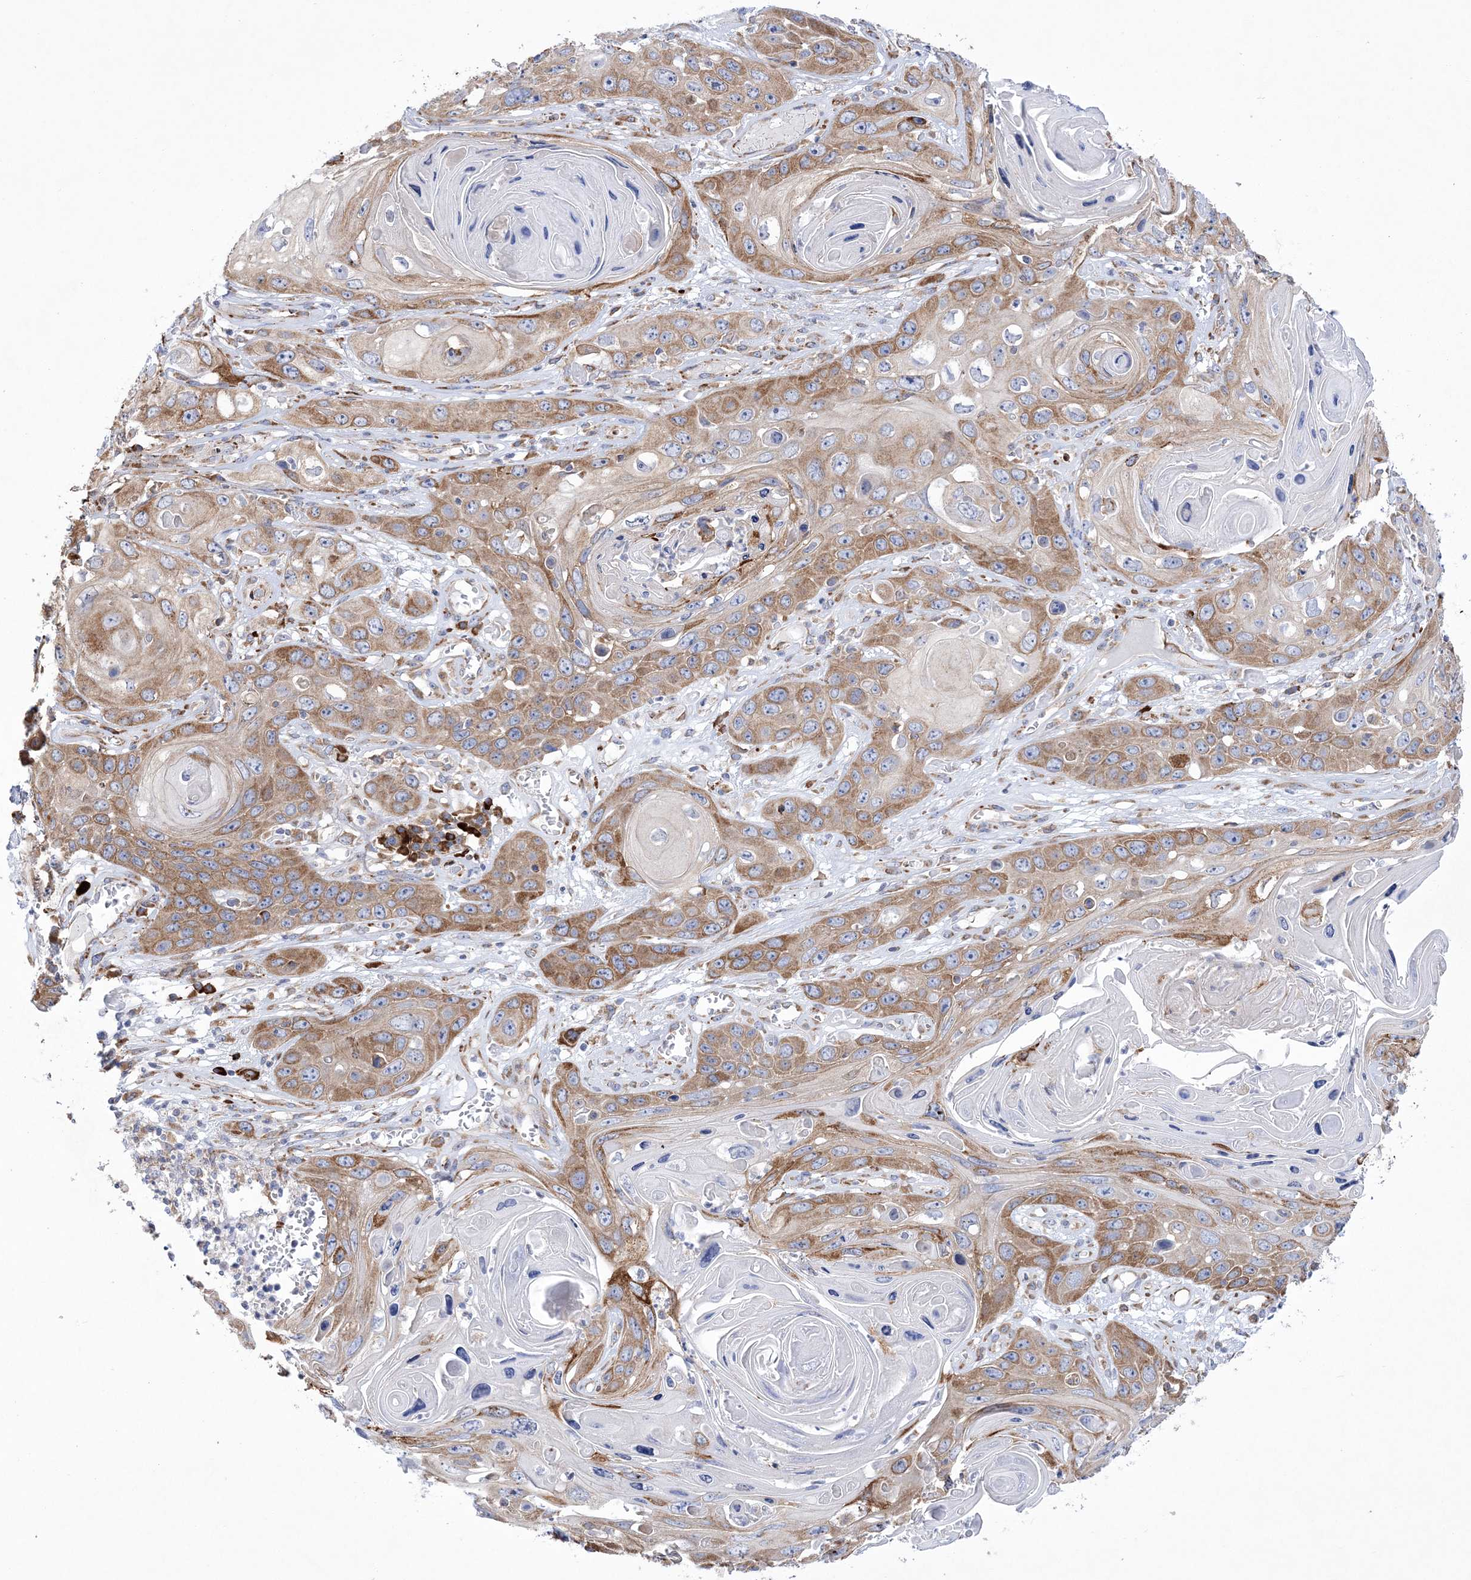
{"staining": {"intensity": "moderate", "quantity": ">75%", "location": "cytoplasmic/membranous"}, "tissue": "skin cancer", "cell_type": "Tumor cells", "image_type": "cancer", "snomed": [{"axis": "morphology", "description": "Squamous cell carcinoma, NOS"}, {"axis": "topography", "description": "Skin"}], "caption": "Immunohistochemical staining of skin cancer (squamous cell carcinoma) exhibits medium levels of moderate cytoplasmic/membranous staining in approximately >75% of tumor cells.", "gene": "MED31", "patient": {"sex": "male", "age": 55}}